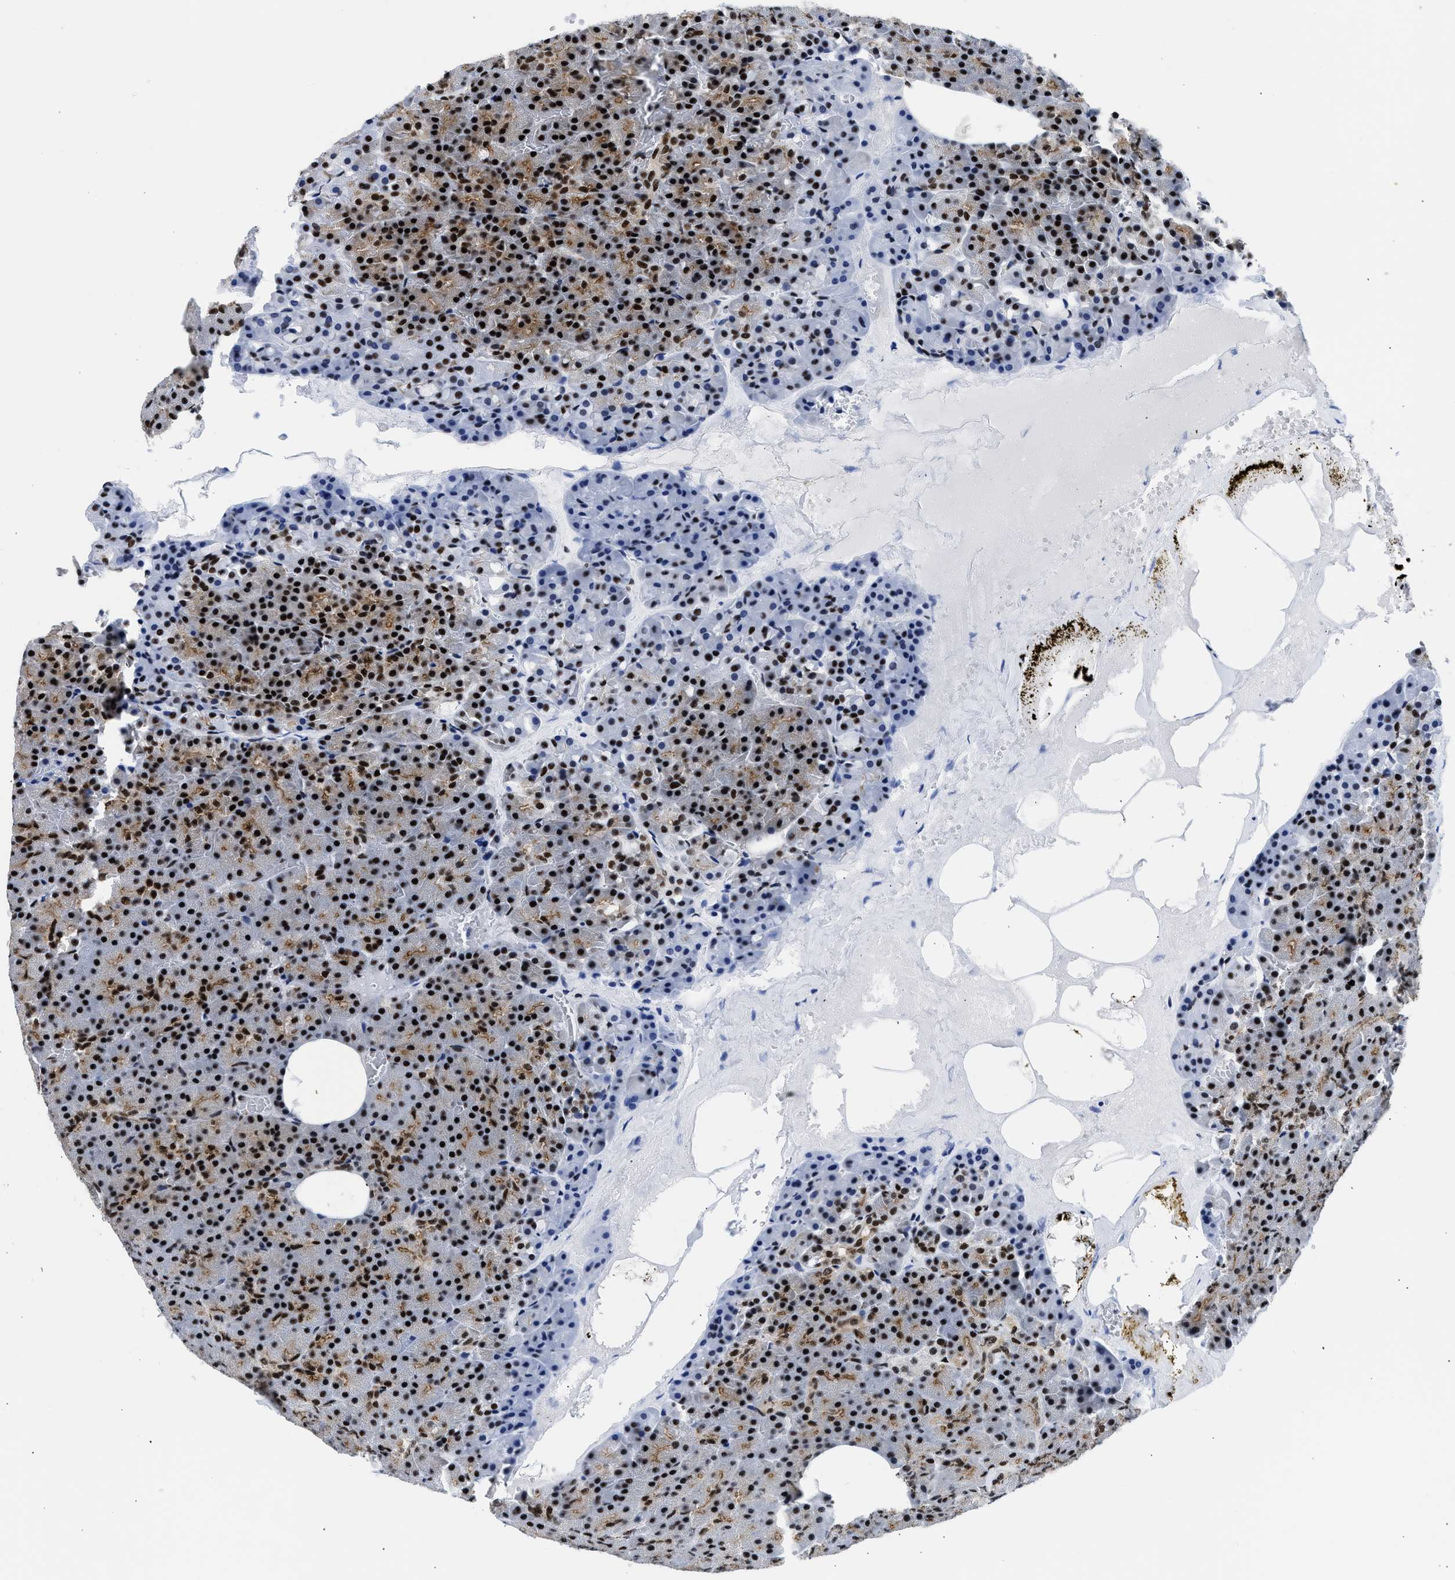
{"staining": {"intensity": "strong", "quantity": ">75%", "location": "nuclear"}, "tissue": "pancreas", "cell_type": "Exocrine glandular cells", "image_type": "normal", "snomed": [{"axis": "morphology", "description": "Normal tissue, NOS"}, {"axis": "morphology", "description": "Carcinoid, malignant, NOS"}, {"axis": "topography", "description": "Pancreas"}], "caption": "IHC of benign human pancreas reveals high levels of strong nuclear staining in about >75% of exocrine glandular cells.", "gene": "RBM8A", "patient": {"sex": "female", "age": 35}}